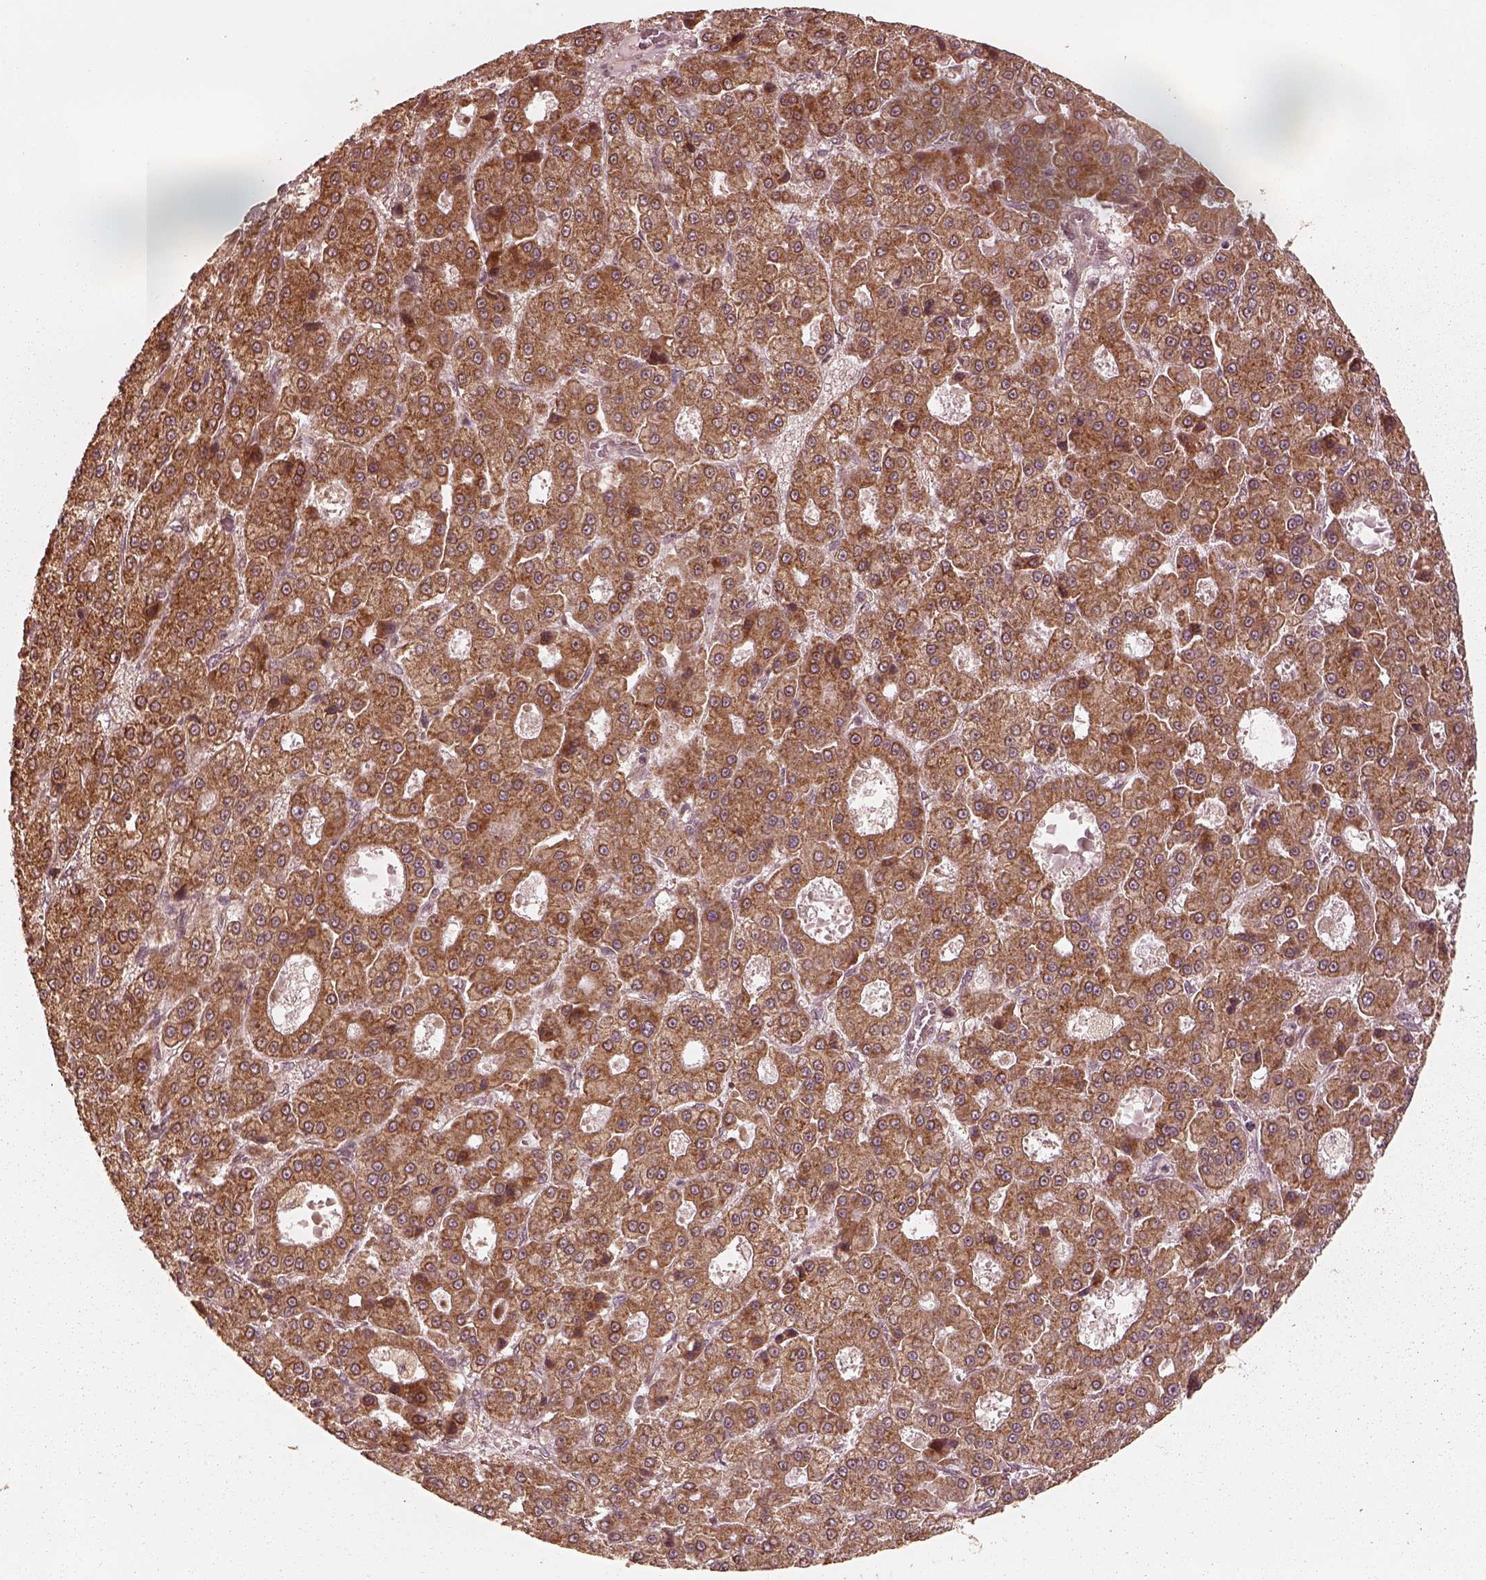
{"staining": {"intensity": "strong", "quantity": ">75%", "location": "cytoplasmic/membranous"}, "tissue": "liver cancer", "cell_type": "Tumor cells", "image_type": "cancer", "snomed": [{"axis": "morphology", "description": "Carcinoma, Hepatocellular, NOS"}, {"axis": "topography", "description": "Liver"}], "caption": "DAB immunohistochemical staining of hepatocellular carcinoma (liver) shows strong cytoplasmic/membranous protein positivity in about >75% of tumor cells.", "gene": "DNAJC25", "patient": {"sex": "male", "age": 70}}